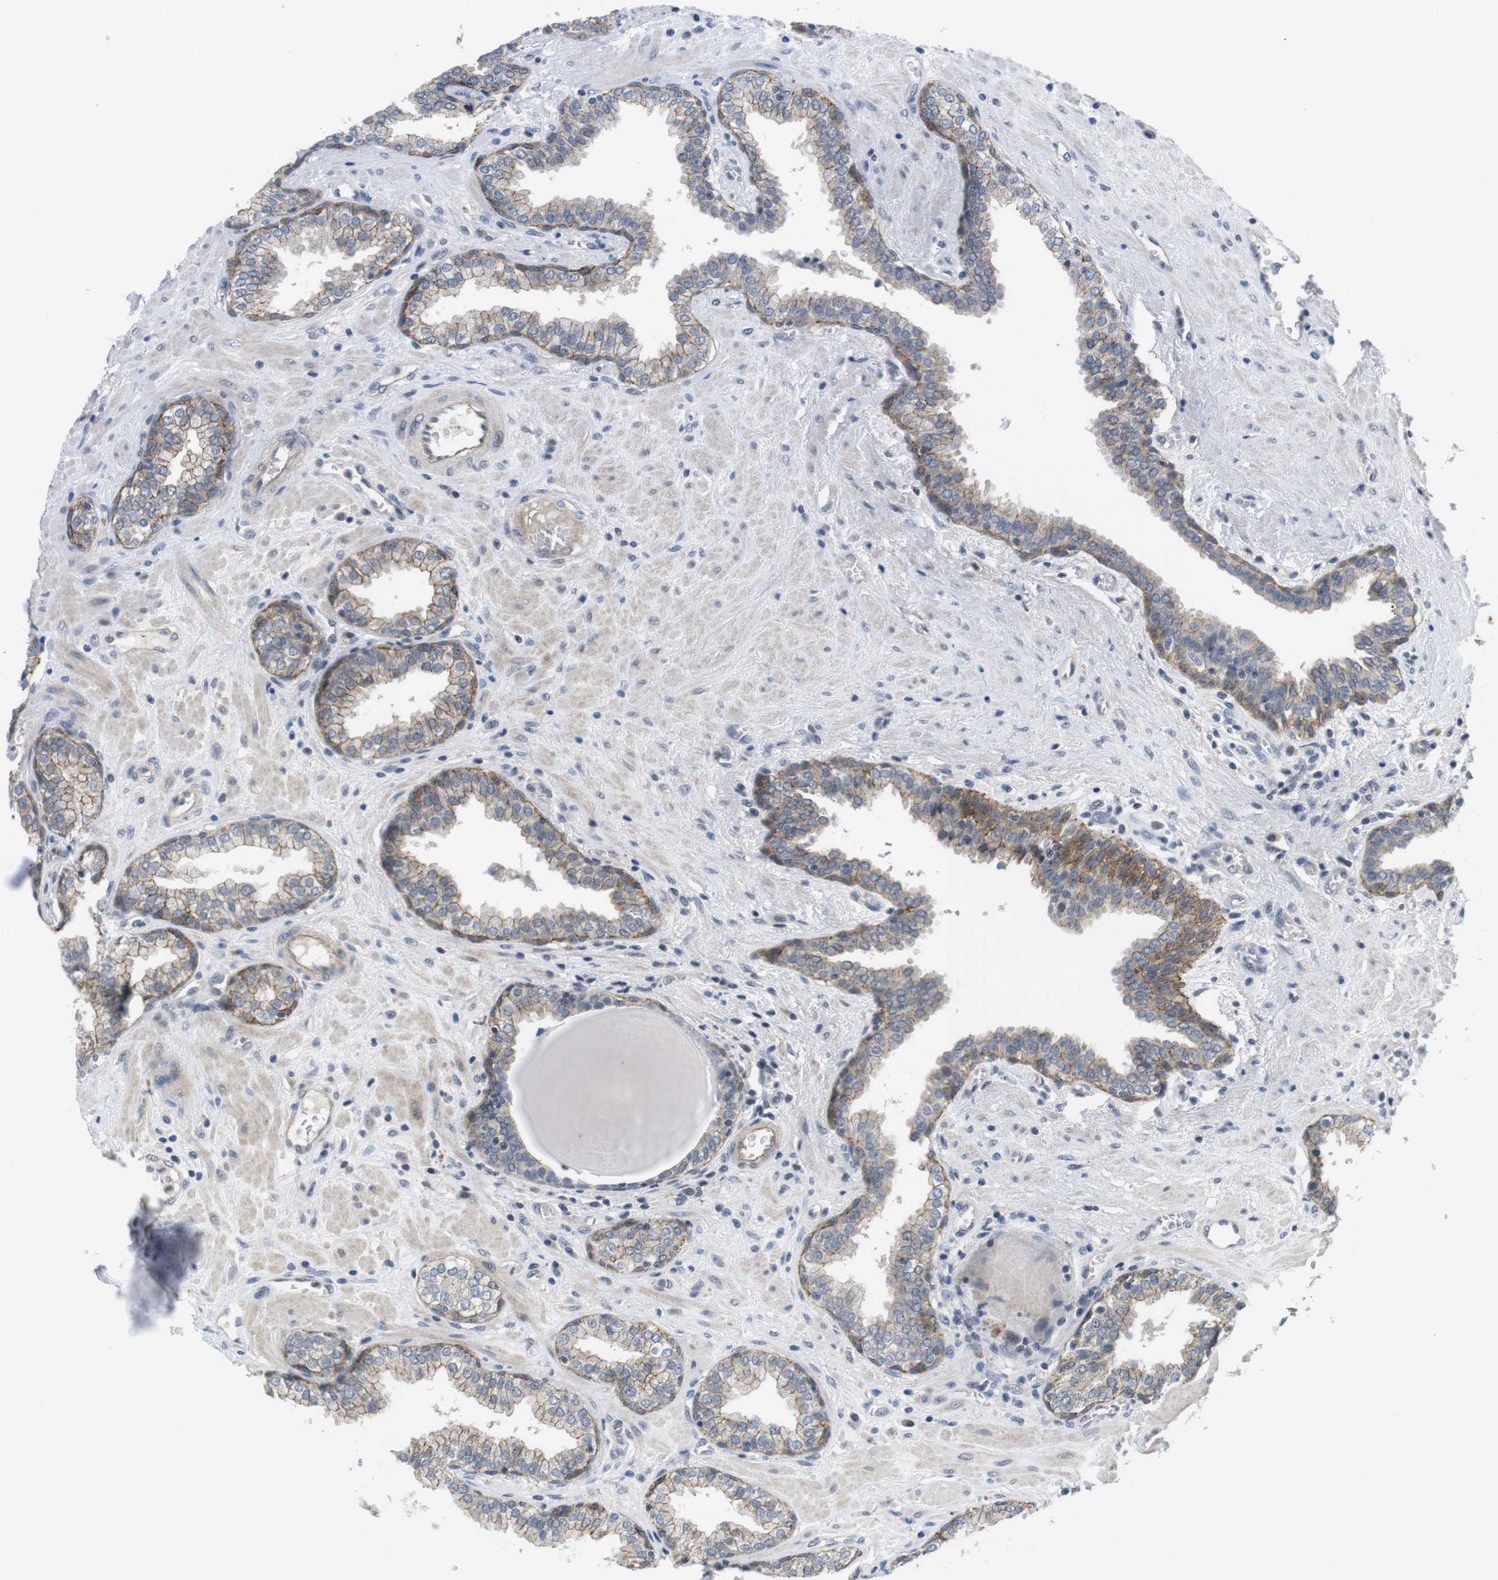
{"staining": {"intensity": "moderate", "quantity": "25%-75%", "location": "cytoplasmic/membranous"}, "tissue": "prostate", "cell_type": "Glandular cells", "image_type": "normal", "snomed": [{"axis": "morphology", "description": "Normal tissue, NOS"}, {"axis": "topography", "description": "Prostate"}], "caption": "Immunohistochemical staining of normal human prostate reveals moderate cytoplasmic/membranous protein positivity in approximately 25%-75% of glandular cells. The staining was performed using DAB (3,3'-diaminobenzidine) to visualize the protein expression in brown, while the nuclei were stained in blue with hematoxylin (Magnification: 20x).", "gene": "NECTIN1", "patient": {"sex": "male", "age": 51}}